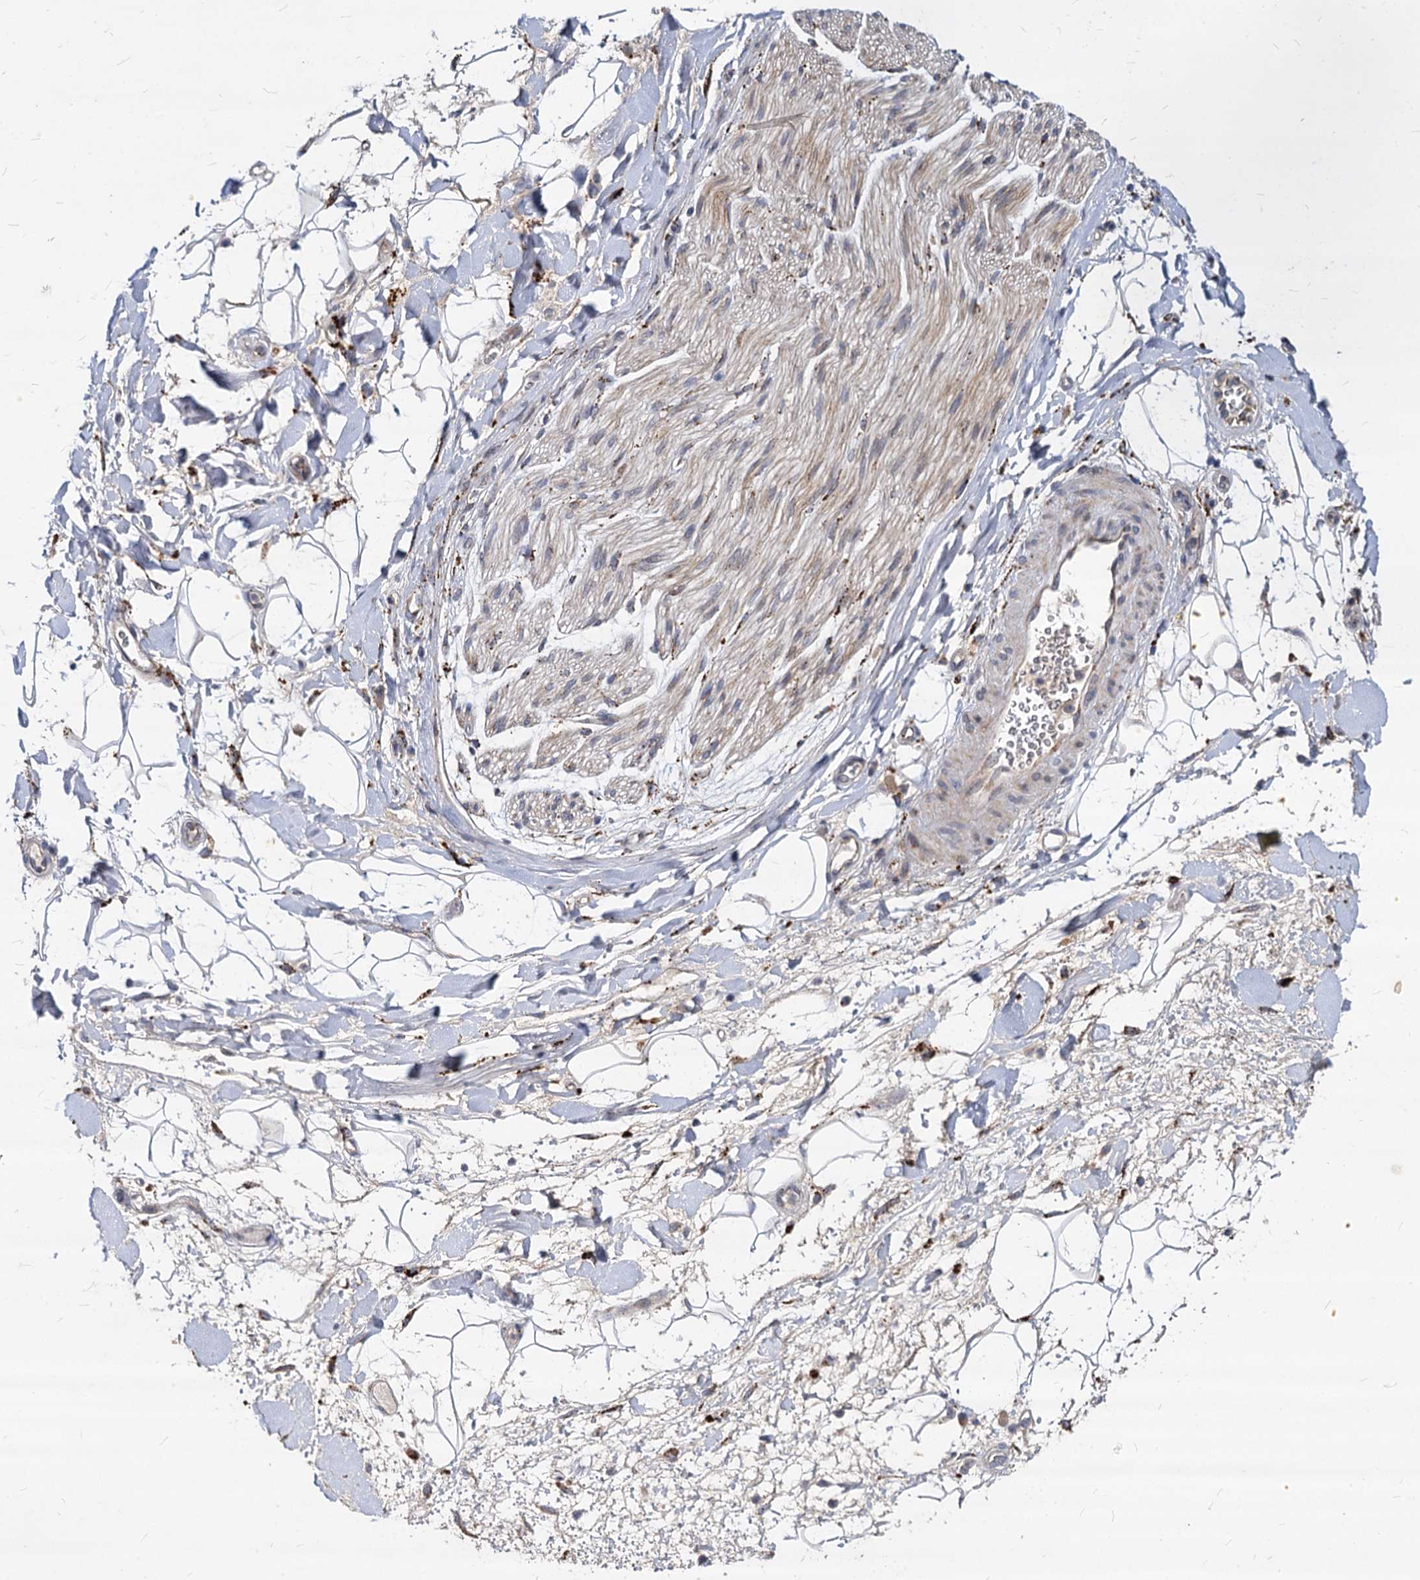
{"staining": {"intensity": "negative", "quantity": "none", "location": "none"}, "tissue": "adipose tissue", "cell_type": "Adipocytes", "image_type": "normal", "snomed": [{"axis": "morphology", "description": "Normal tissue, NOS"}, {"axis": "morphology", "description": "Adenocarcinoma, NOS"}, {"axis": "topography", "description": "Pancreas"}, {"axis": "topography", "description": "Peripheral nerve tissue"}], "caption": "Immunohistochemical staining of unremarkable adipose tissue reveals no significant positivity in adipocytes.", "gene": "C11orf86", "patient": {"sex": "male", "age": 59}}